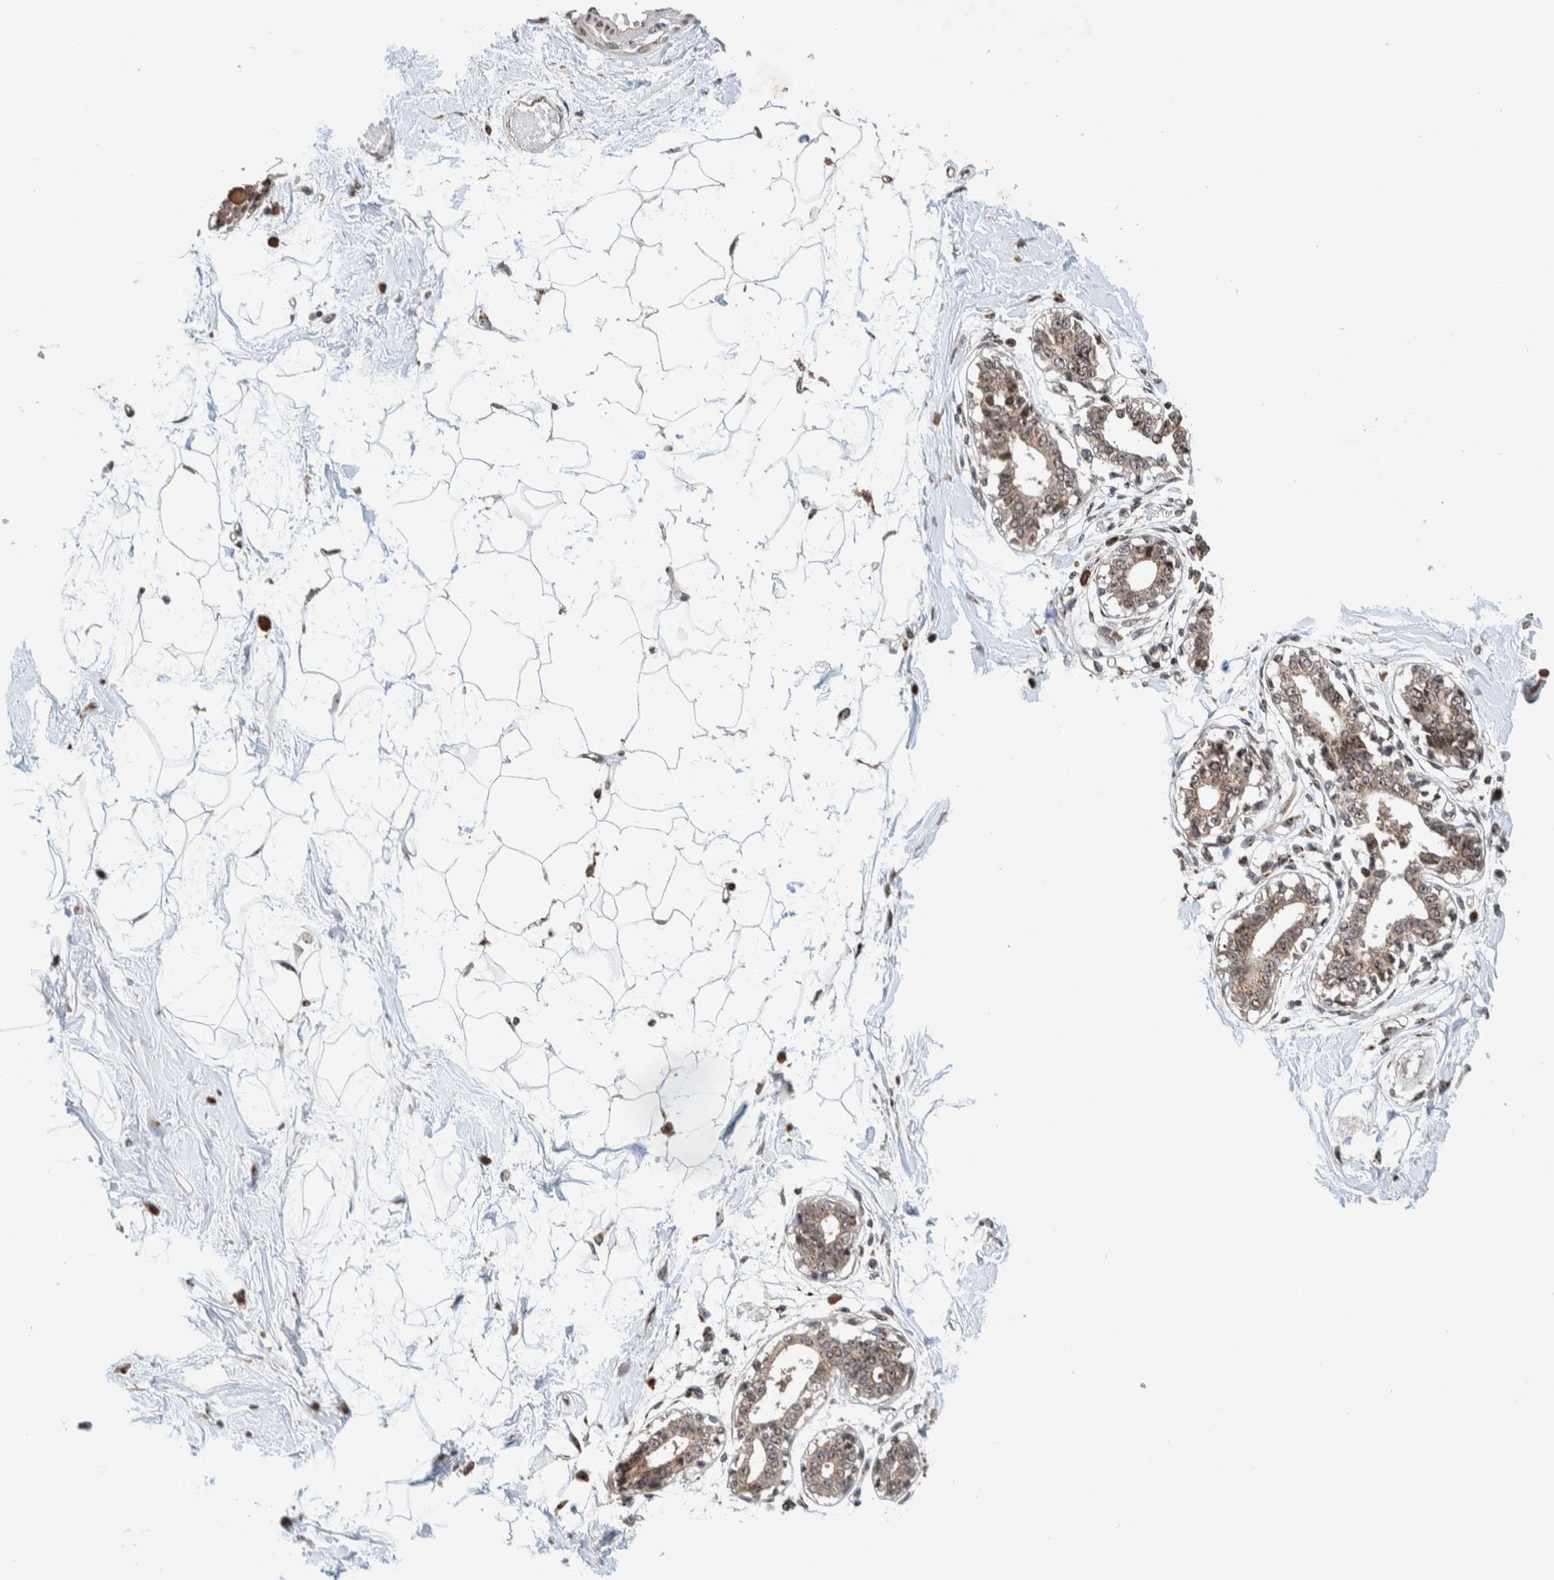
{"staining": {"intensity": "moderate", "quantity": ">75%", "location": "nuclear"}, "tissue": "breast", "cell_type": "Adipocytes", "image_type": "normal", "snomed": [{"axis": "morphology", "description": "Normal tissue, NOS"}, {"axis": "topography", "description": "Breast"}], "caption": "Immunohistochemistry (DAB (3,3'-diaminobenzidine)) staining of benign human breast shows moderate nuclear protein positivity in about >75% of adipocytes.", "gene": "CCDC182", "patient": {"sex": "female", "age": 45}}